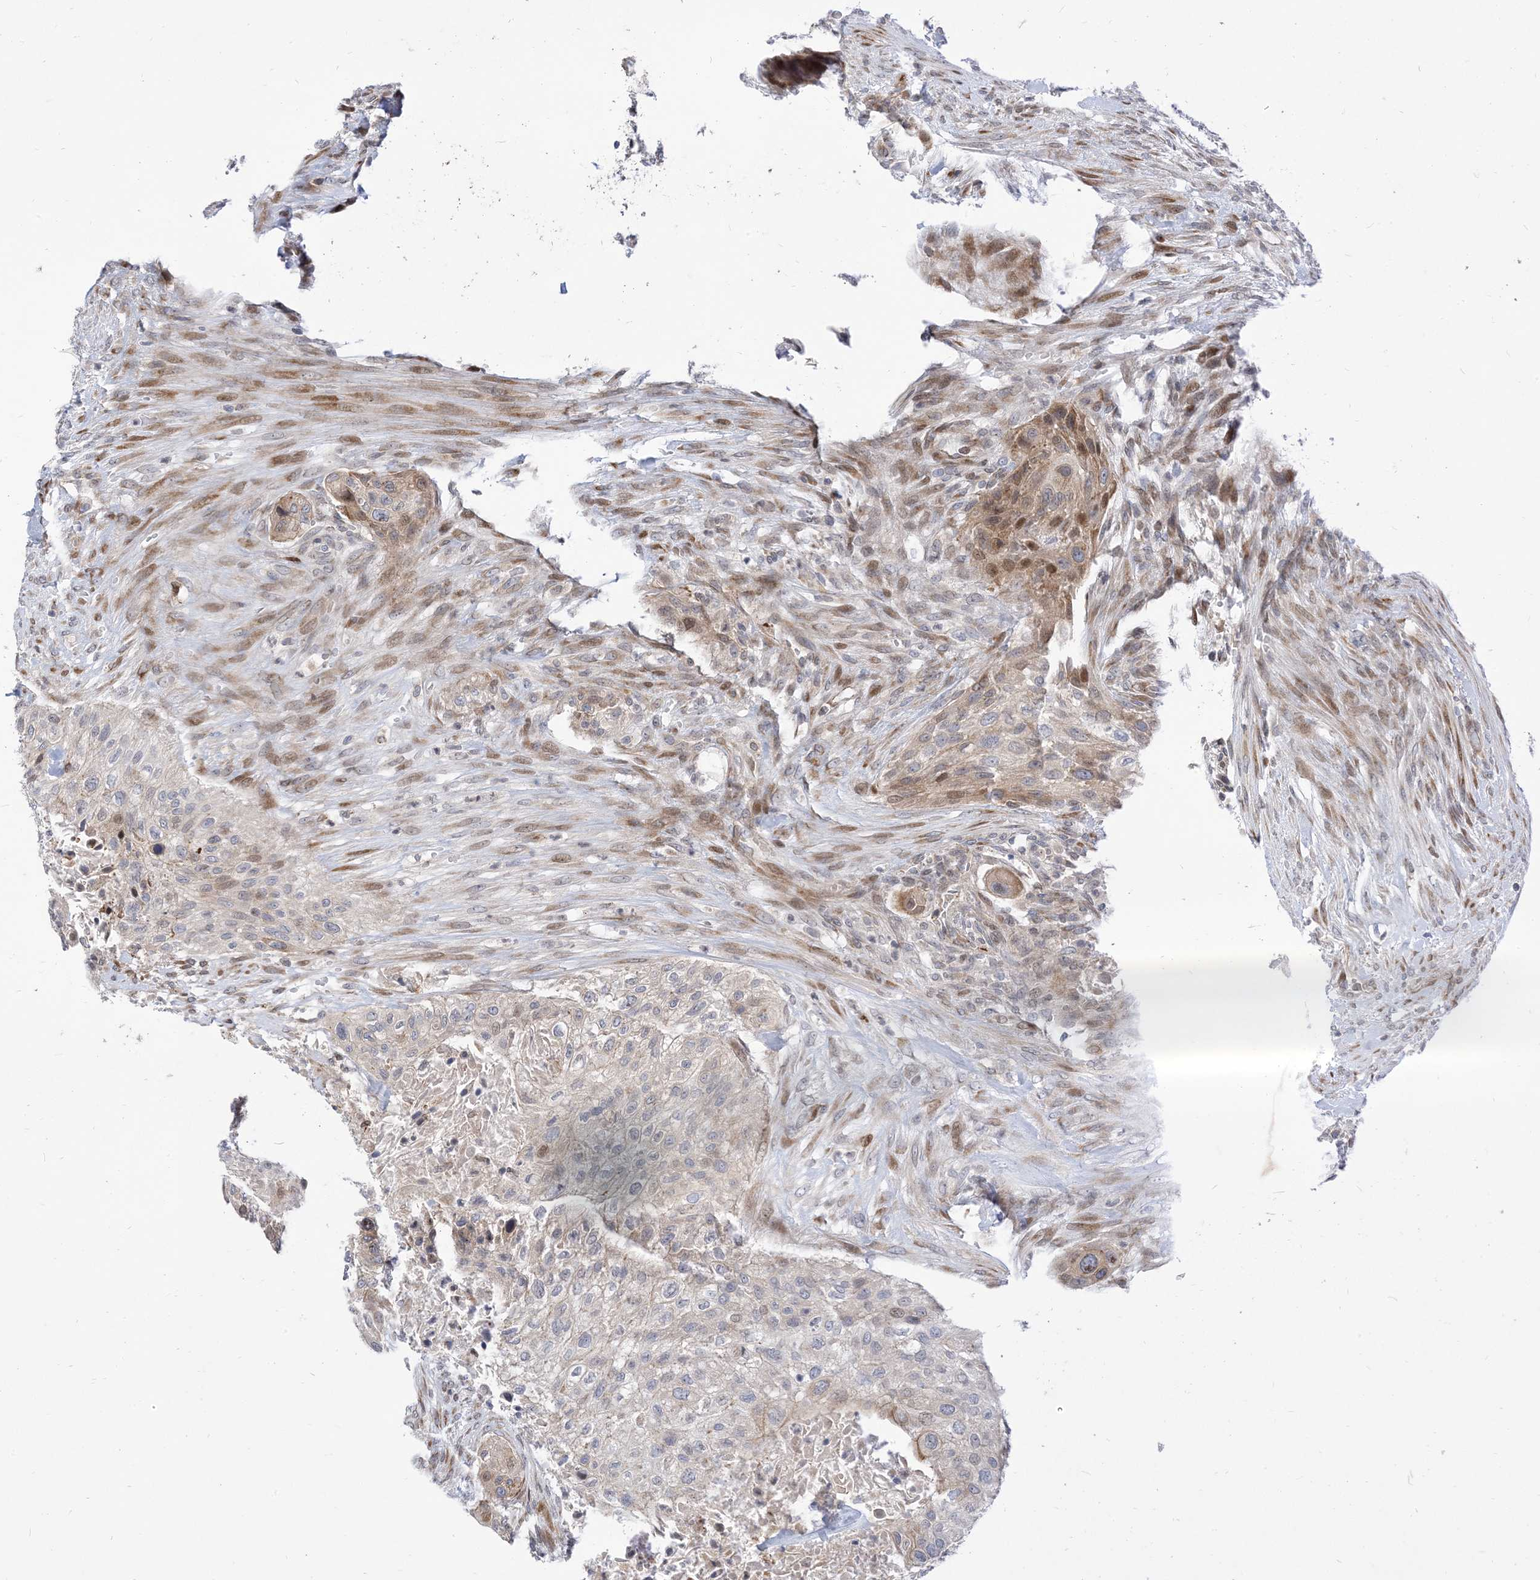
{"staining": {"intensity": "negative", "quantity": "none", "location": "none"}, "tissue": "urothelial cancer", "cell_type": "Tumor cells", "image_type": "cancer", "snomed": [{"axis": "morphology", "description": "Urothelial carcinoma, High grade"}, {"axis": "topography", "description": "Urinary bladder"}], "caption": "Tumor cells show no significant protein expression in urothelial cancer.", "gene": "TYSND1", "patient": {"sex": "male", "age": 35}}